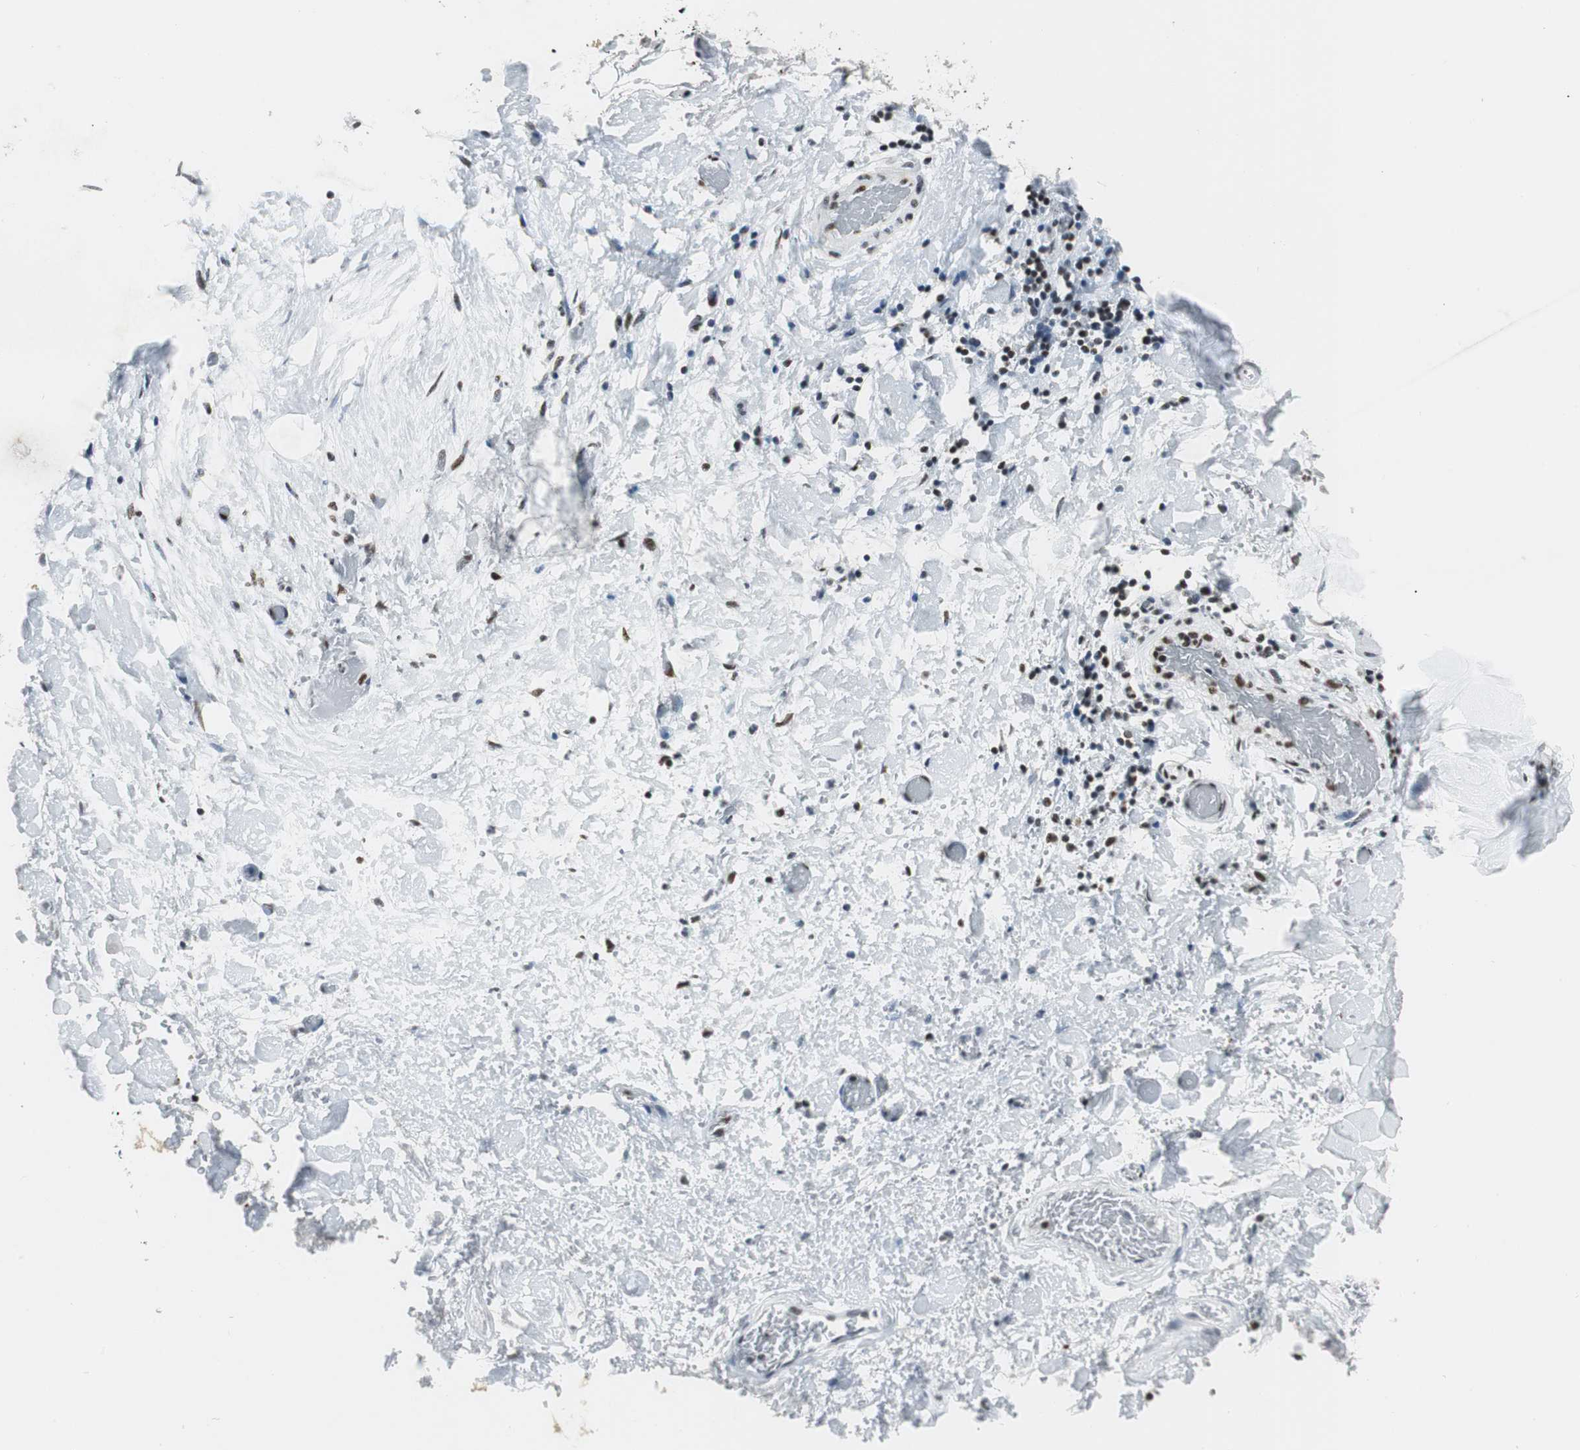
{"staining": {"intensity": "negative", "quantity": "none", "location": "none"}, "tissue": "adipose tissue", "cell_type": "Adipocytes", "image_type": "normal", "snomed": [{"axis": "morphology", "description": "Normal tissue, NOS"}, {"axis": "morphology", "description": "Cholangiocarcinoma"}, {"axis": "topography", "description": "Liver"}, {"axis": "topography", "description": "Peripheral nerve tissue"}], "caption": "Unremarkable adipose tissue was stained to show a protein in brown. There is no significant expression in adipocytes. Nuclei are stained in blue.", "gene": "RBBP4", "patient": {"sex": "male", "age": 50}}